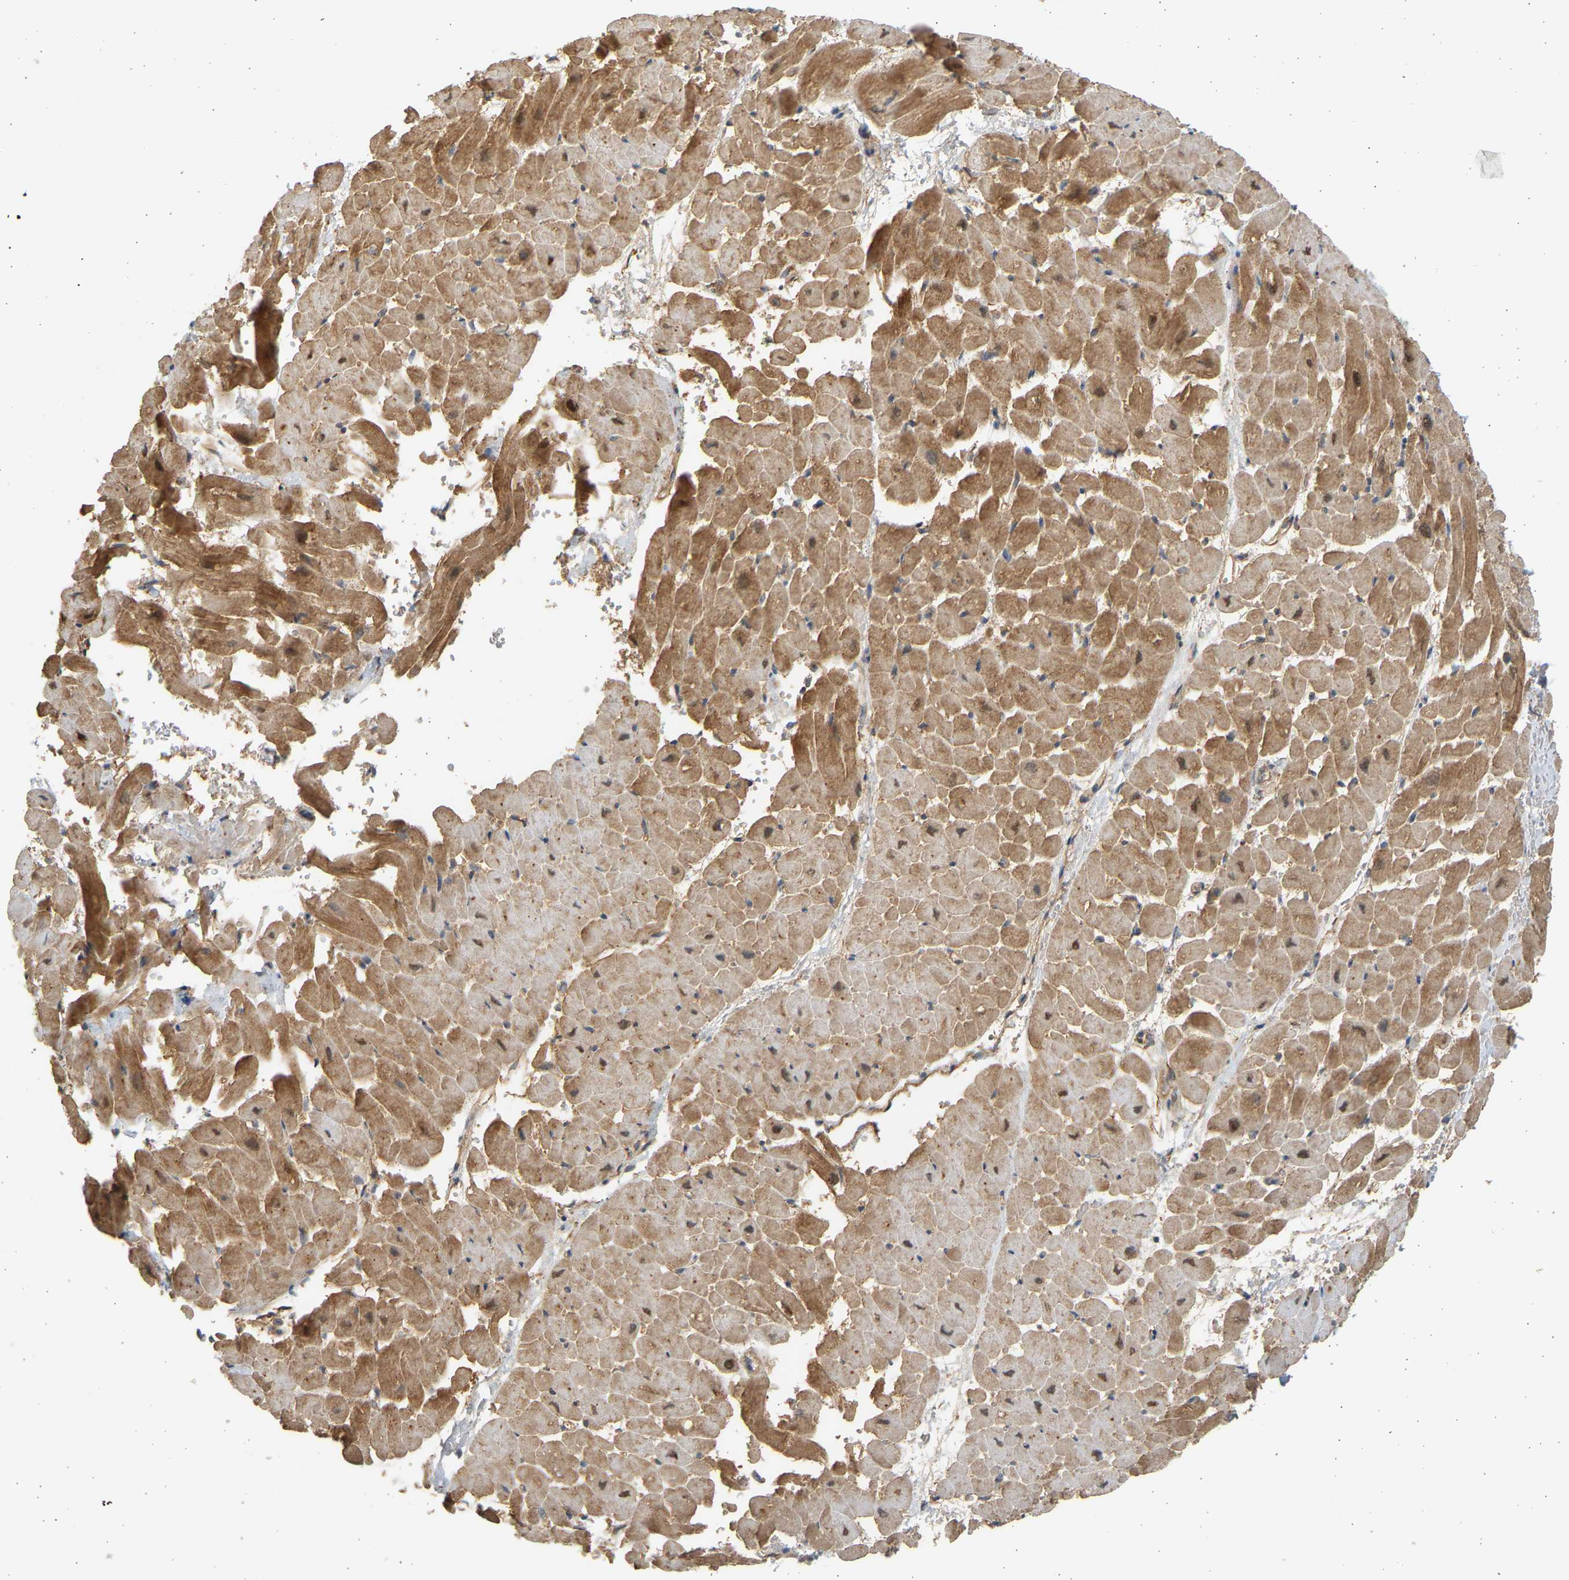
{"staining": {"intensity": "moderate", "quantity": ">75%", "location": "cytoplasmic/membranous,nuclear"}, "tissue": "heart muscle", "cell_type": "Cardiomyocytes", "image_type": "normal", "snomed": [{"axis": "morphology", "description": "Normal tissue, NOS"}, {"axis": "topography", "description": "Heart"}], "caption": "Immunohistochemistry (IHC) image of unremarkable heart muscle stained for a protein (brown), which shows medium levels of moderate cytoplasmic/membranous,nuclear positivity in approximately >75% of cardiomyocytes.", "gene": "B4GALT6", "patient": {"sex": "male", "age": 45}}